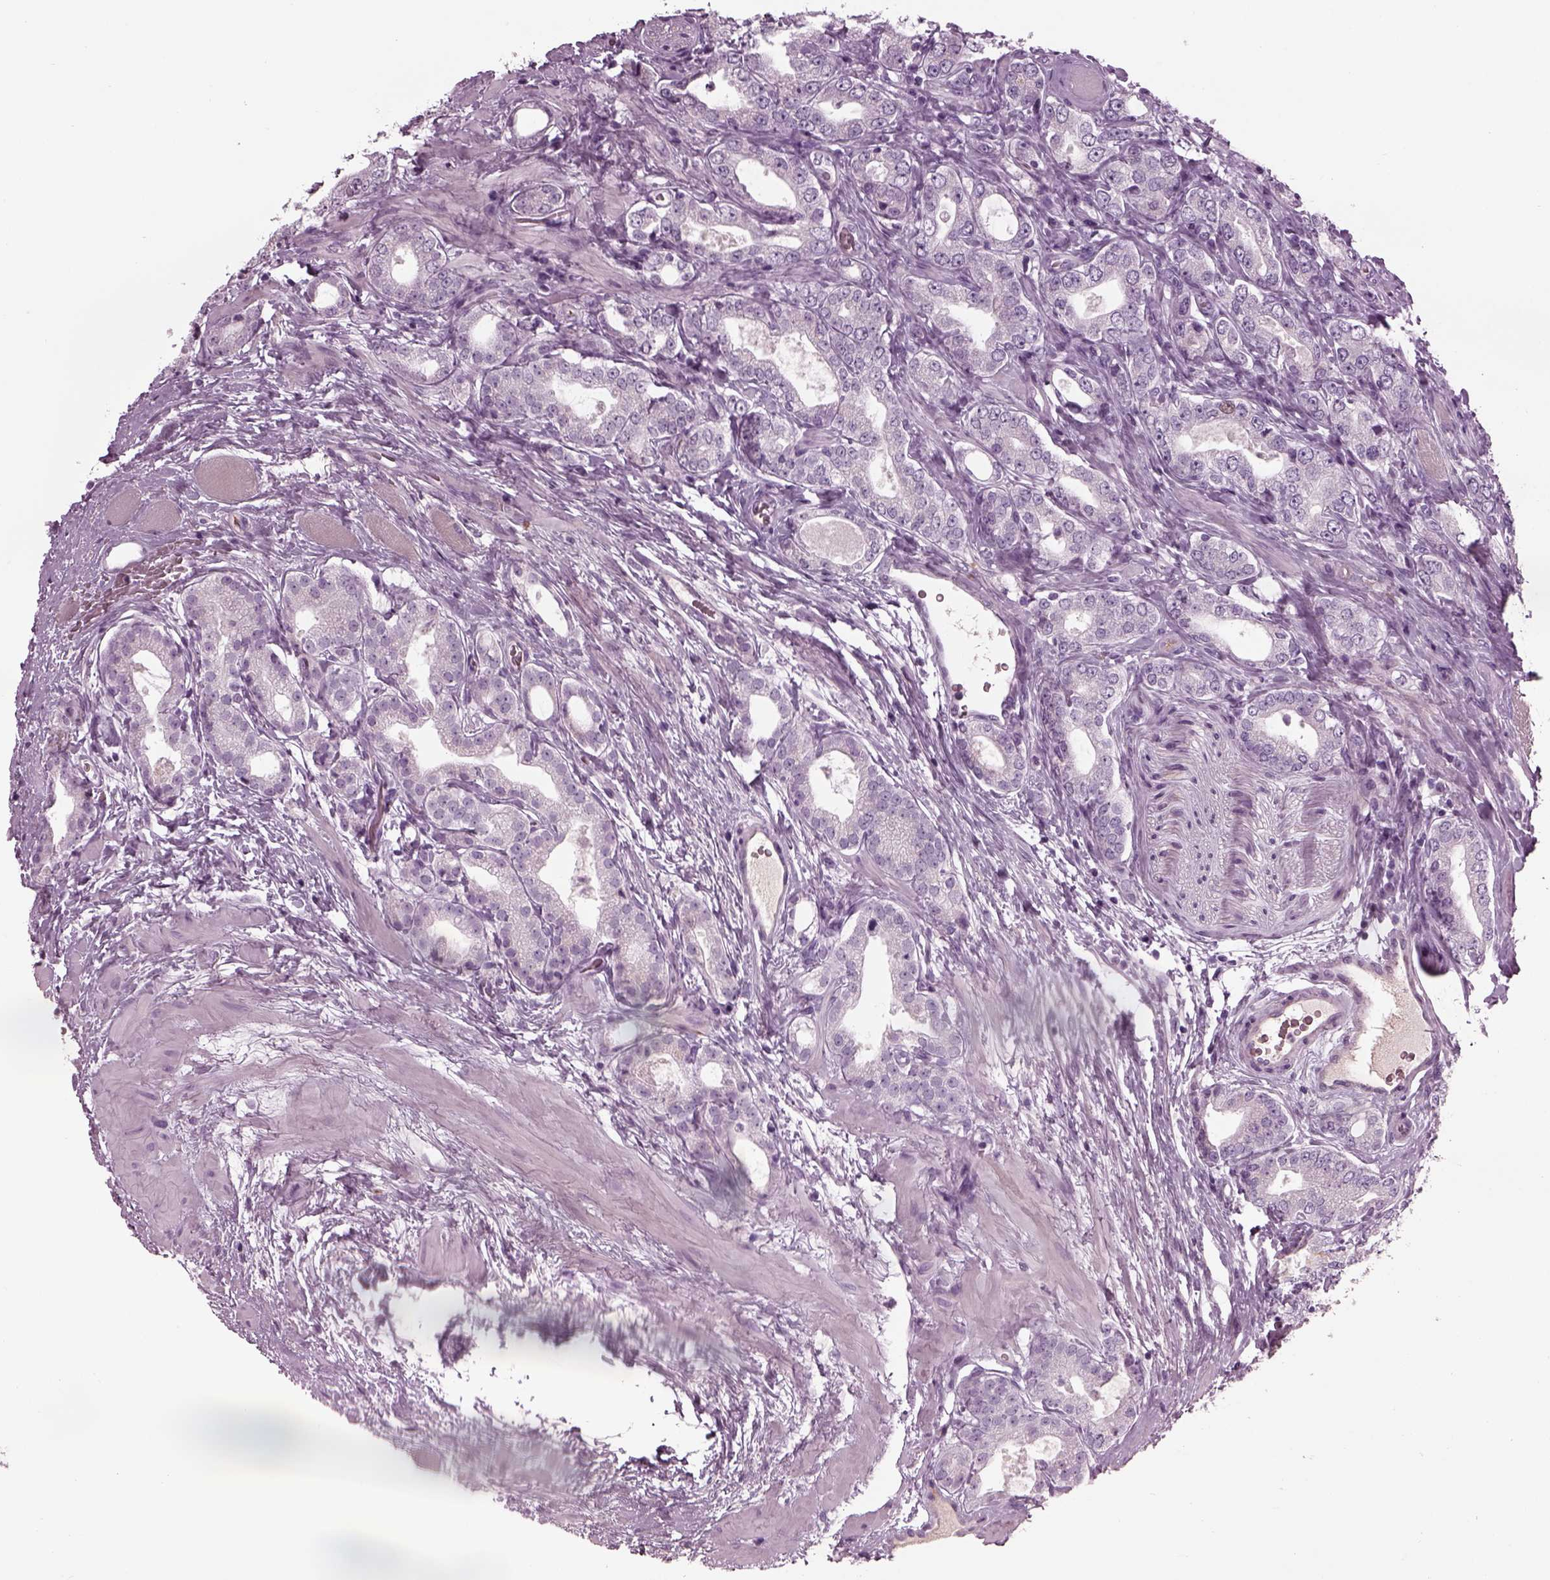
{"staining": {"intensity": "negative", "quantity": "none", "location": "none"}, "tissue": "prostate cancer", "cell_type": "Tumor cells", "image_type": "cancer", "snomed": [{"axis": "morphology", "description": "Adenocarcinoma, NOS"}, {"axis": "topography", "description": "Prostate"}], "caption": "DAB (3,3'-diaminobenzidine) immunohistochemical staining of human prostate cancer (adenocarcinoma) reveals no significant staining in tumor cells.", "gene": "DPYSL5", "patient": {"sex": "male", "age": 64}}